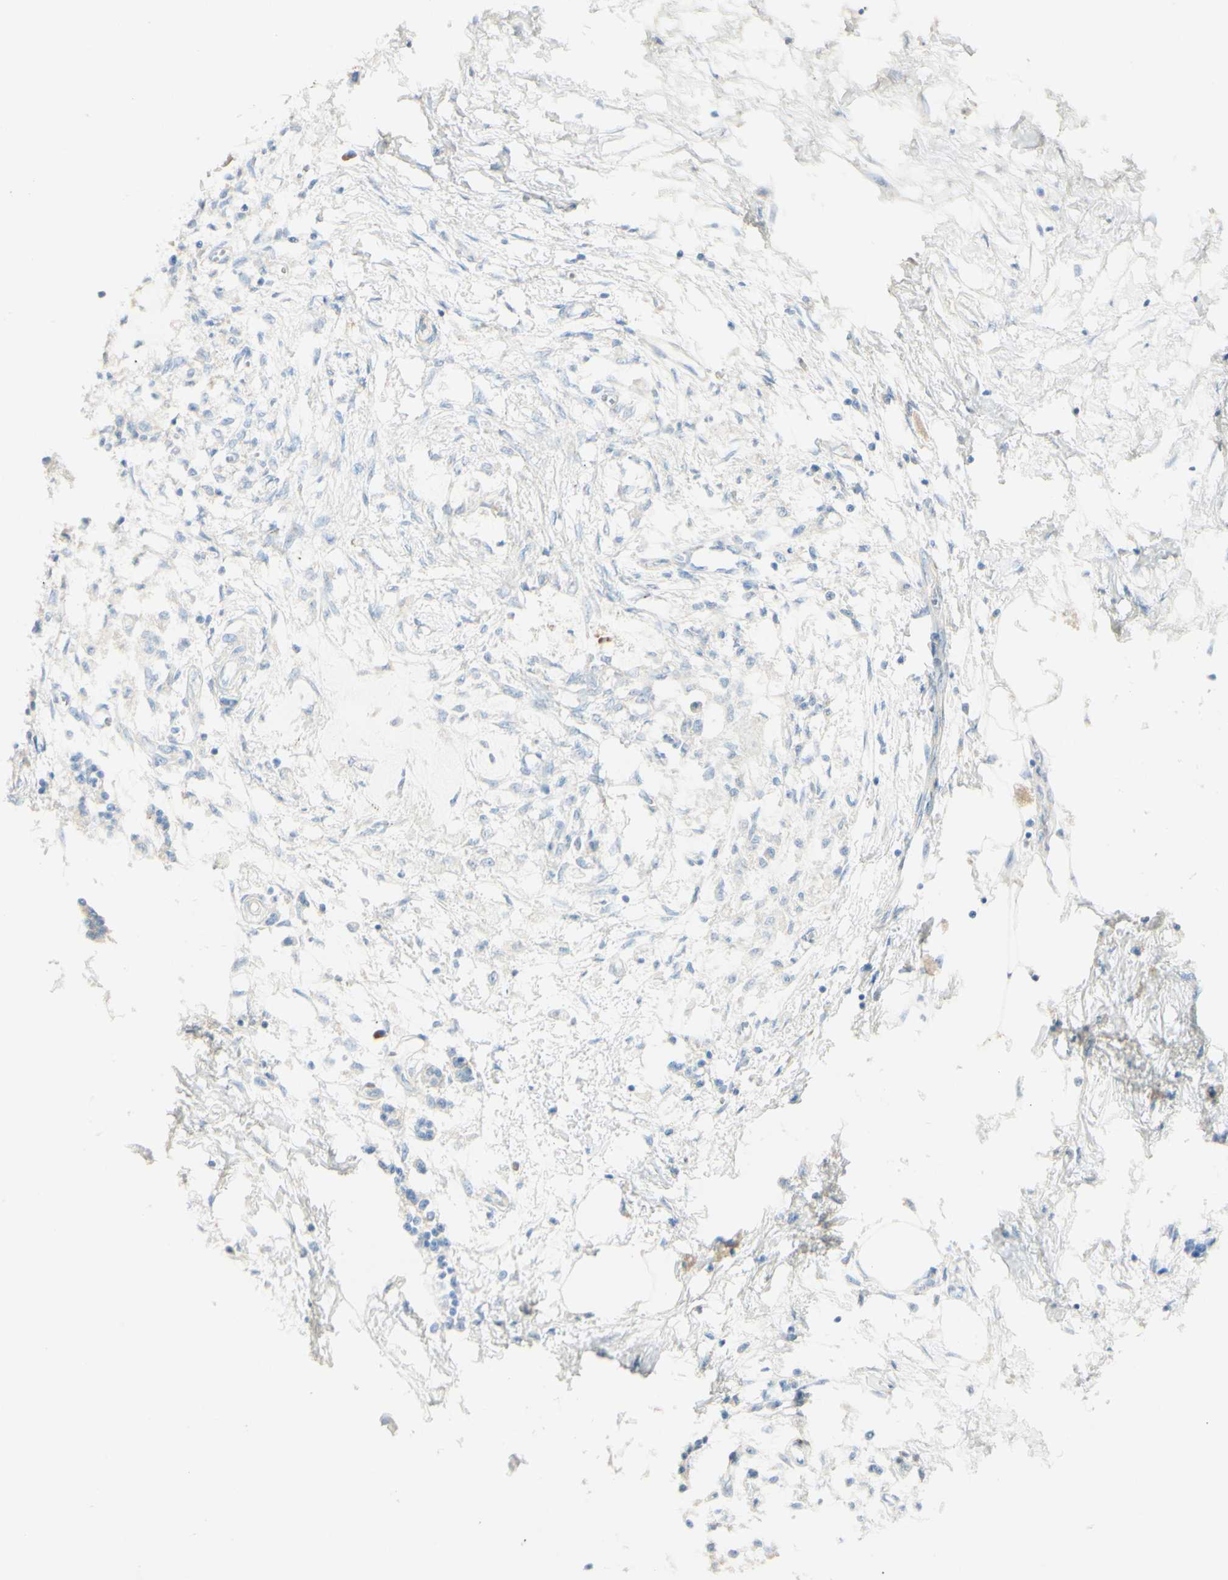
{"staining": {"intensity": "strong", "quantity": "<25%", "location": "cytoplasmic/membranous"}, "tissue": "pancreatic cancer", "cell_type": "Tumor cells", "image_type": "cancer", "snomed": [{"axis": "morphology", "description": "Adenocarcinoma, NOS"}, {"axis": "topography", "description": "Pancreas"}], "caption": "DAB (3,3'-diaminobenzidine) immunohistochemical staining of human adenocarcinoma (pancreatic) reveals strong cytoplasmic/membranous protein expression in approximately <25% of tumor cells.", "gene": "FGF4", "patient": {"sex": "male", "age": 56}}